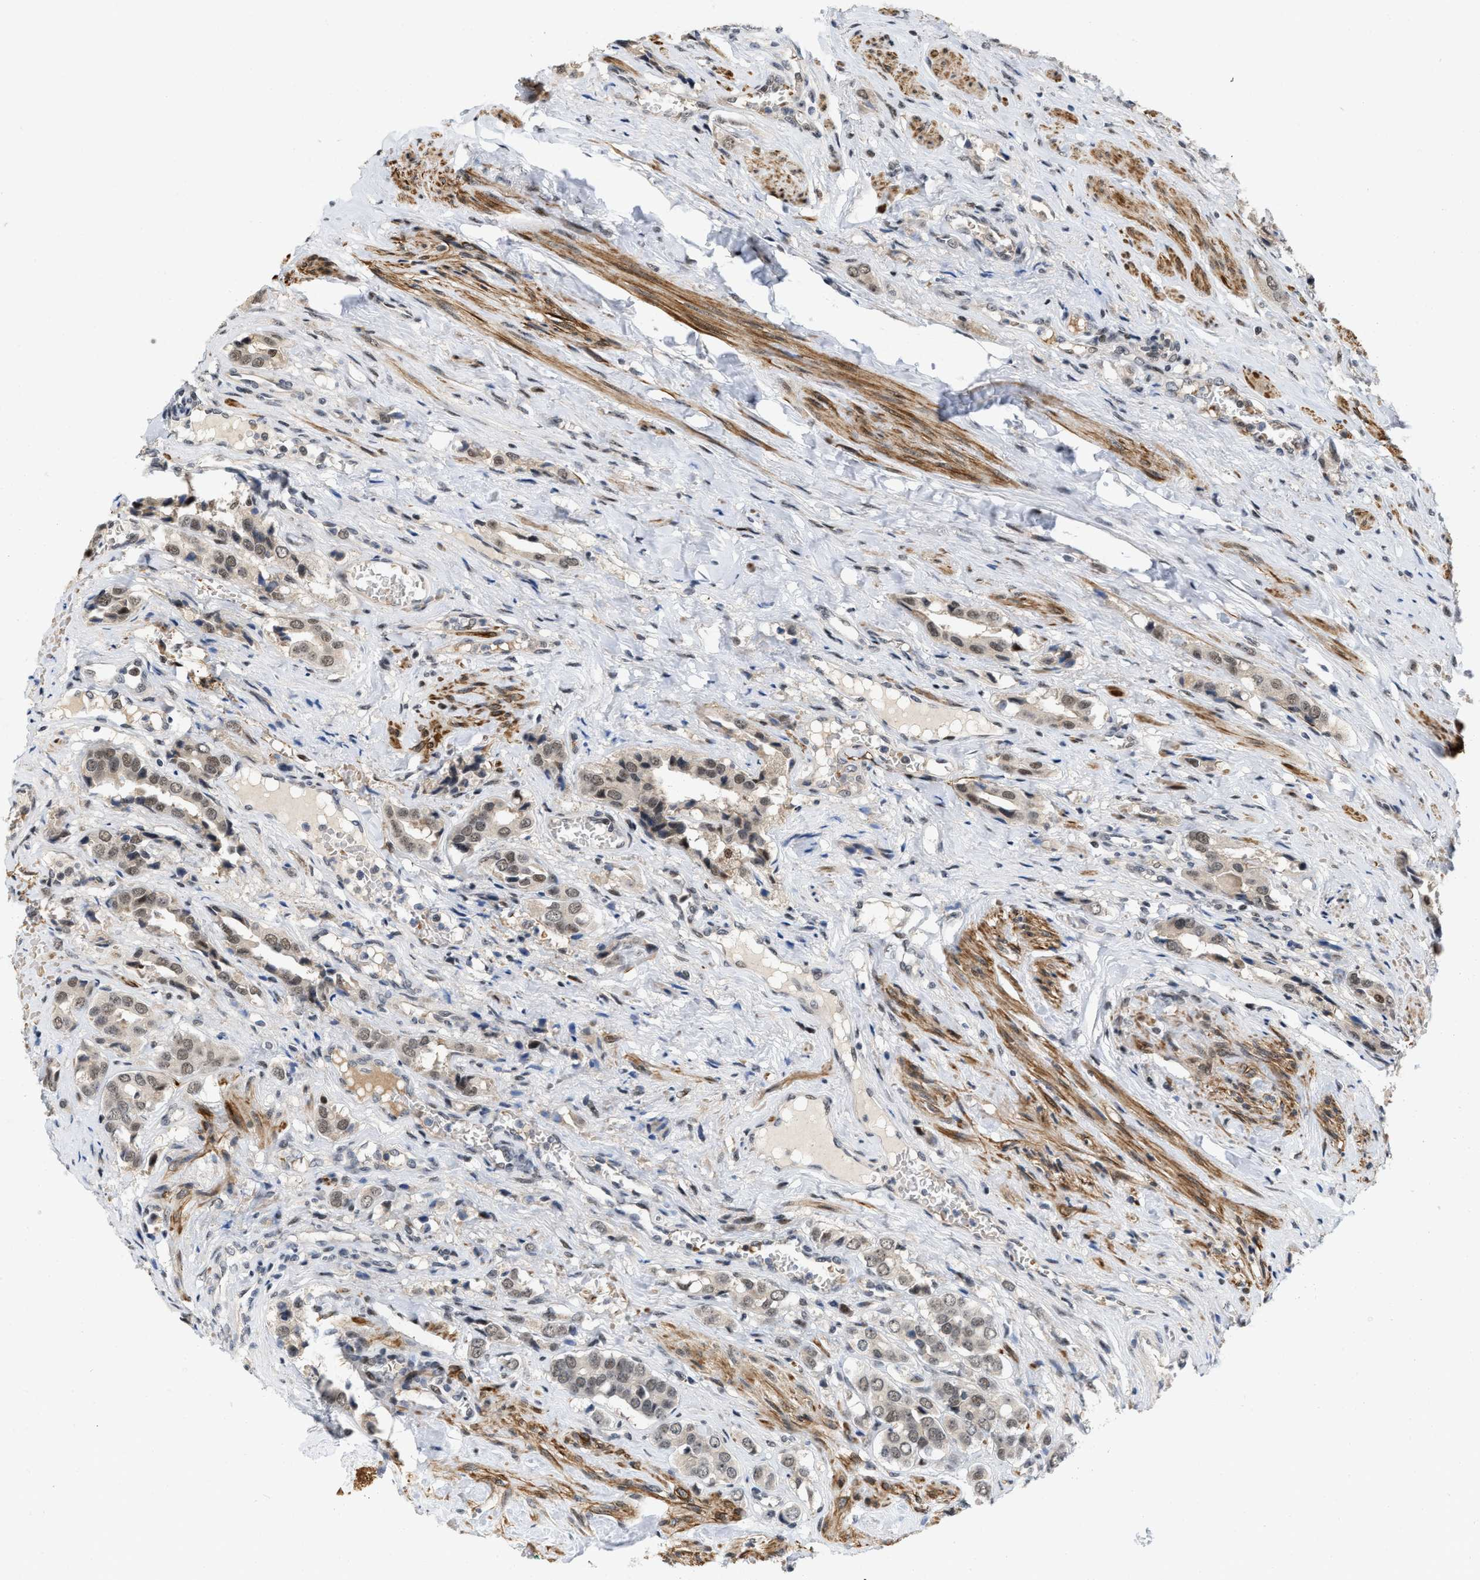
{"staining": {"intensity": "moderate", "quantity": ">75%", "location": "nuclear"}, "tissue": "prostate cancer", "cell_type": "Tumor cells", "image_type": "cancer", "snomed": [{"axis": "morphology", "description": "Adenocarcinoma, High grade"}, {"axis": "topography", "description": "Prostate"}], "caption": "IHC (DAB (3,3'-diaminobenzidine)) staining of high-grade adenocarcinoma (prostate) shows moderate nuclear protein expression in about >75% of tumor cells.", "gene": "ANKRD11", "patient": {"sex": "male", "age": 52}}